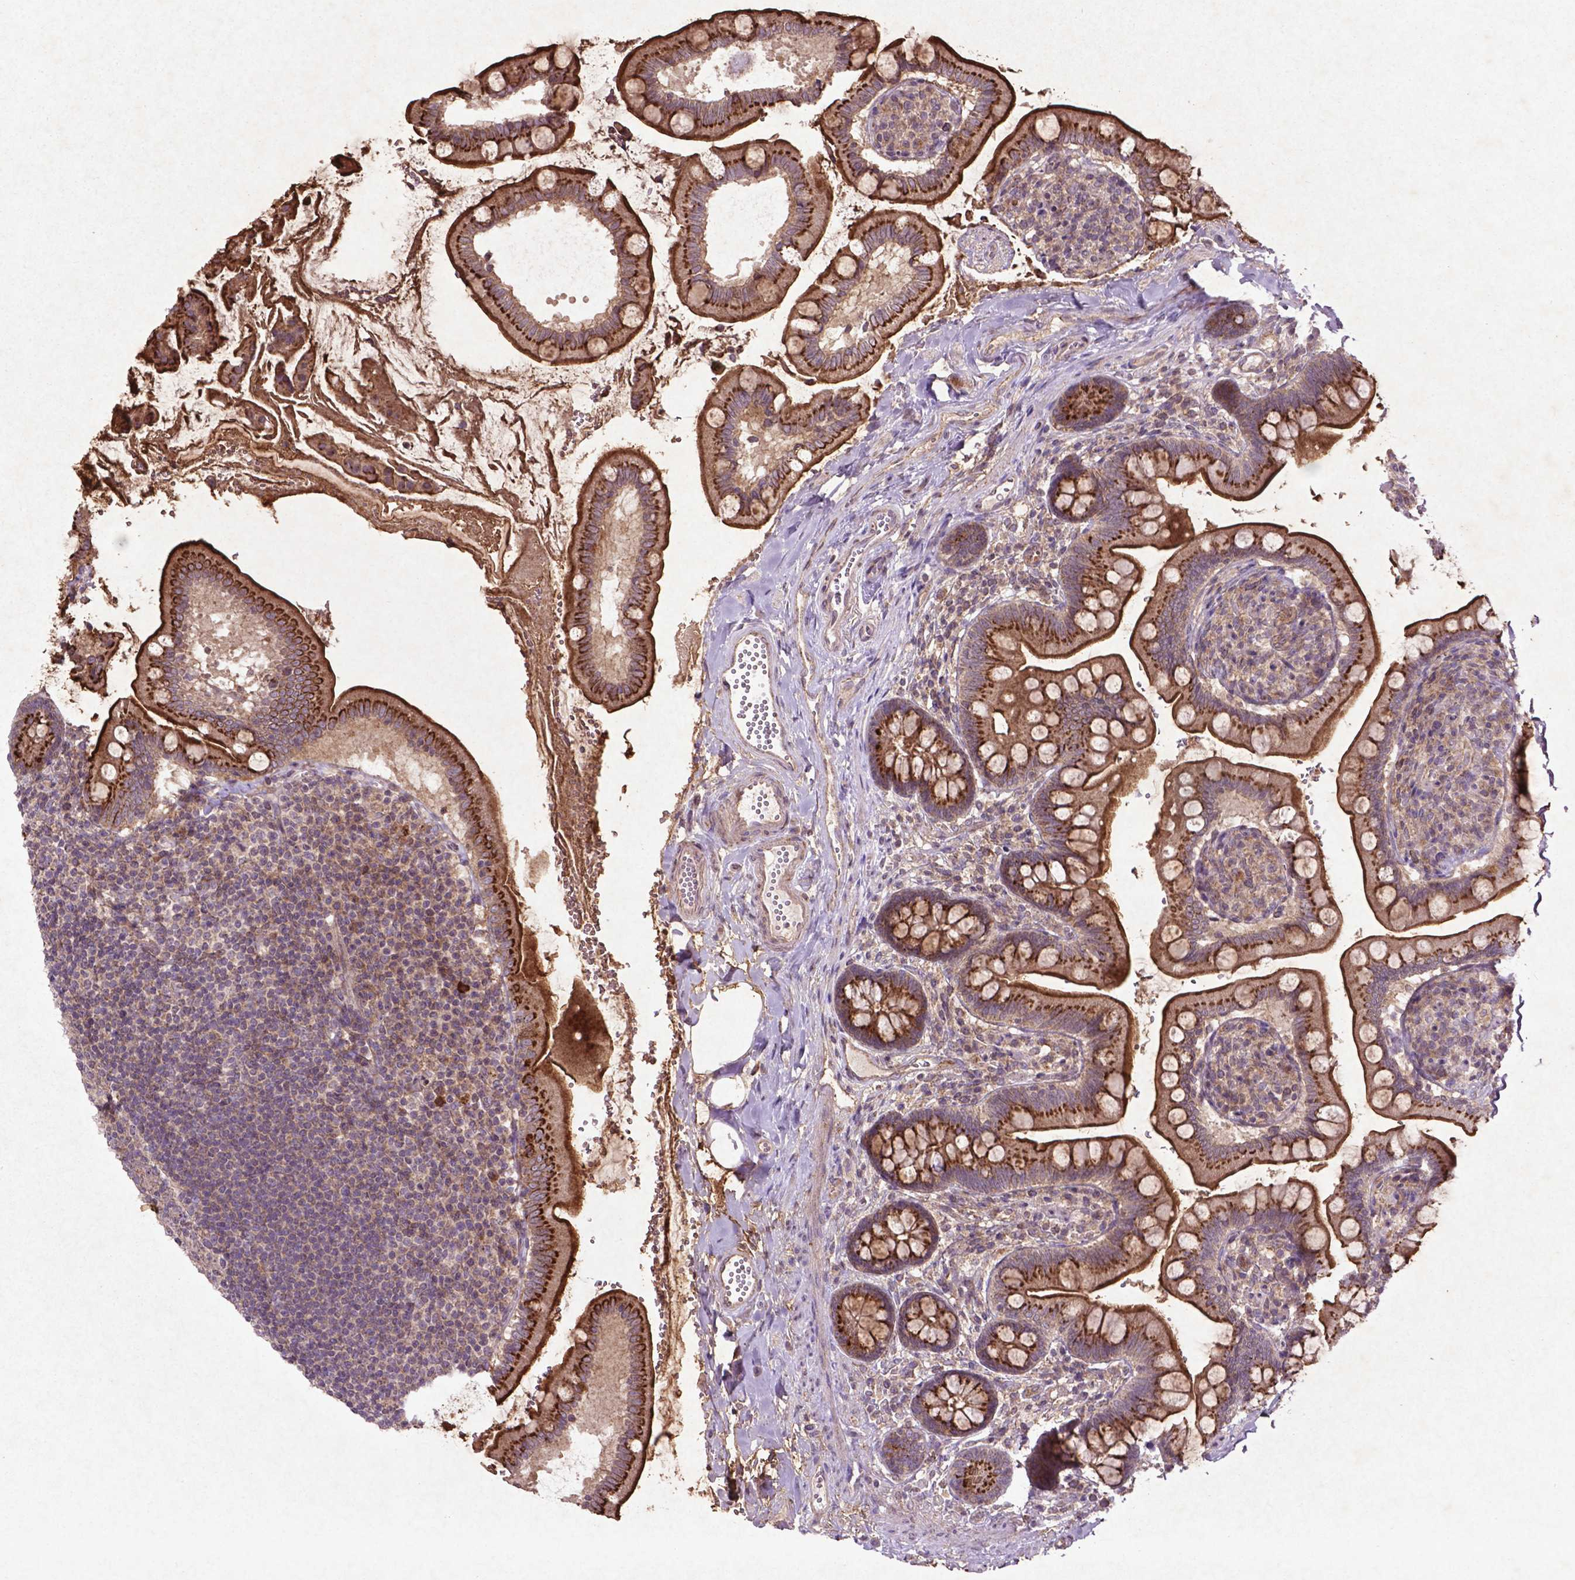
{"staining": {"intensity": "strong", "quantity": "25%-75%", "location": "cytoplasmic/membranous"}, "tissue": "small intestine", "cell_type": "Glandular cells", "image_type": "normal", "snomed": [{"axis": "morphology", "description": "Normal tissue, NOS"}, {"axis": "topography", "description": "Small intestine"}], "caption": "Normal small intestine shows strong cytoplasmic/membranous staining in approximately 25%-75% of glandular cells, visualized by immunohistochemistry.", "gene": "MTOR", "patient": {"sex": "female", "age": 56}}